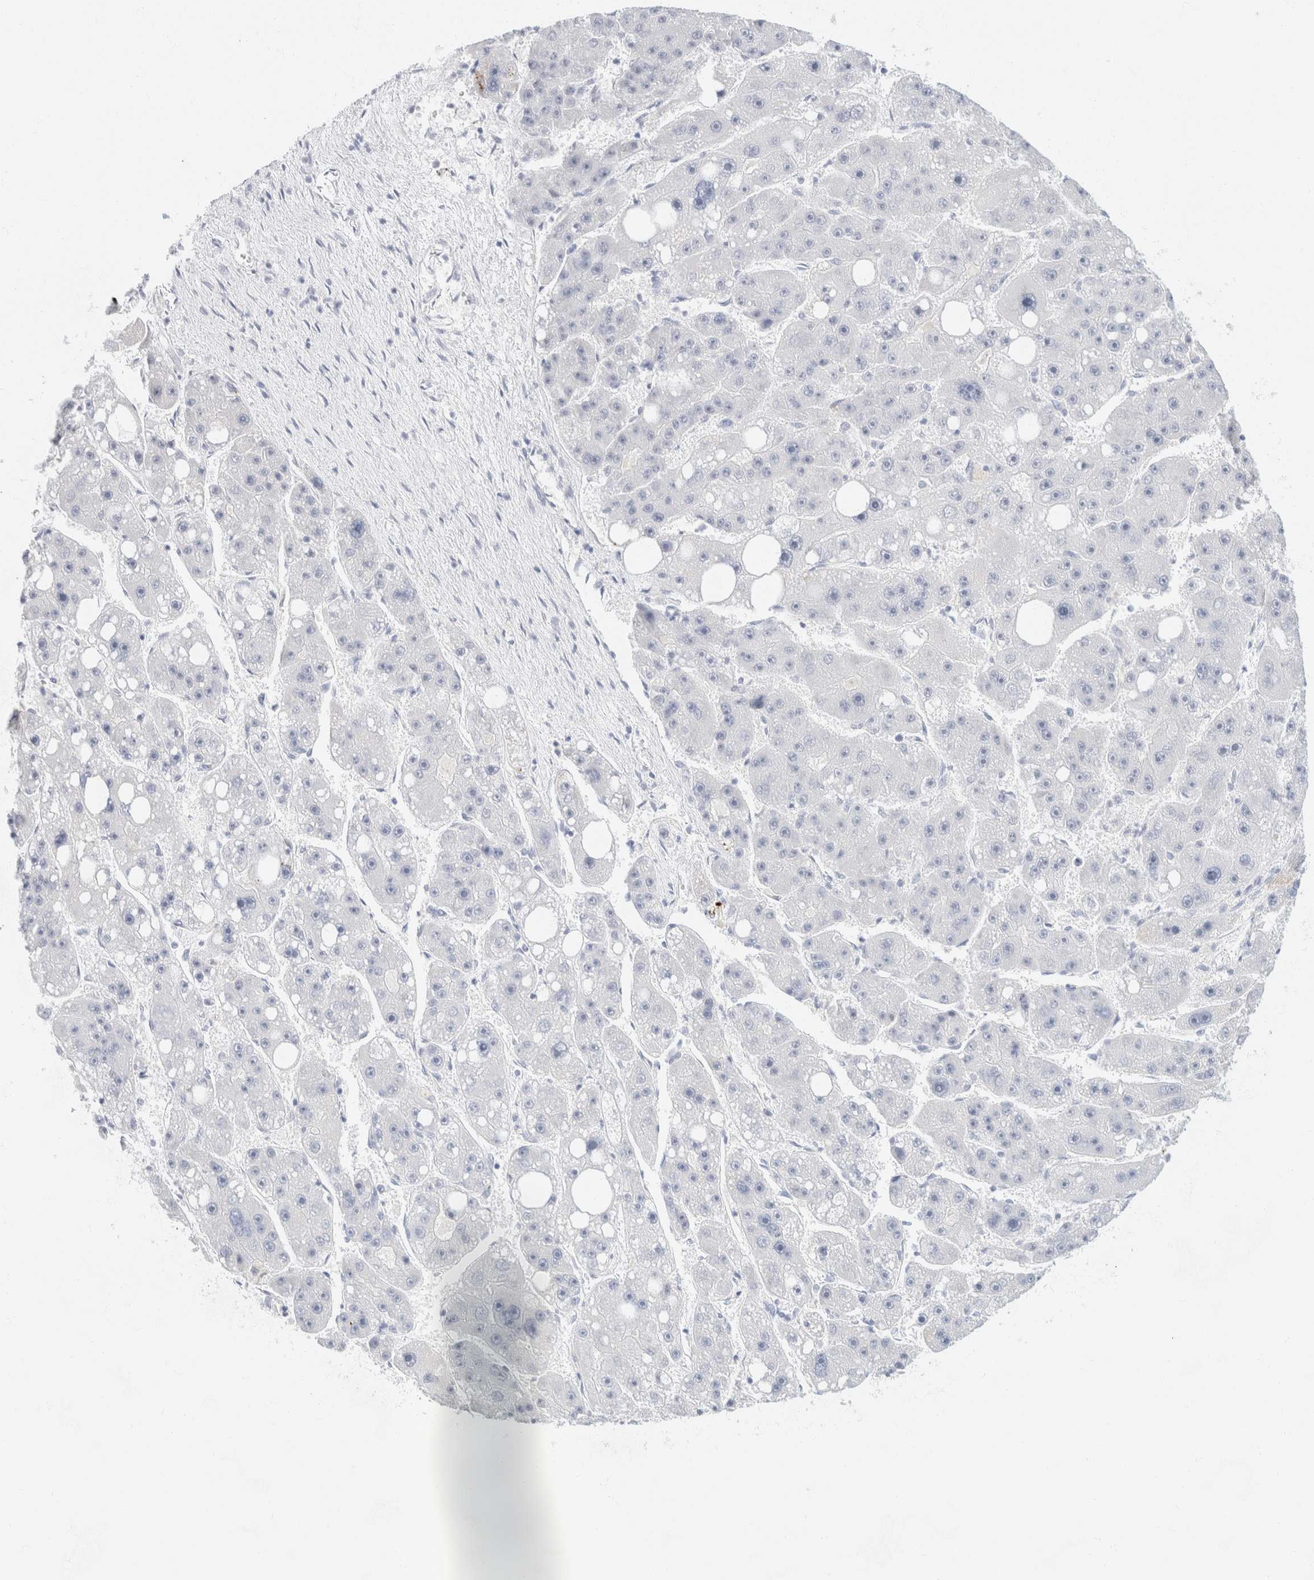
{"staining": {"intensity": "negative", "quantity": "none", "location": "none"}, "tissue": "liver cancer", "cell_type": "Tumor cells", "image_type": "cancer", "snomed": [{"axis": "morphology", "description": "Carcinoma, Hepatocellular, NOS"}, {"axis": "topography", "description": "Liver"}], "caption": "IHC photomicrograph of human hepatocellular carcinoma (liver) stained for a protein (brown), which shows no staining in tumor cells.", "gene": "KRT20", "patient": {"sex": "female", "age": 61}}